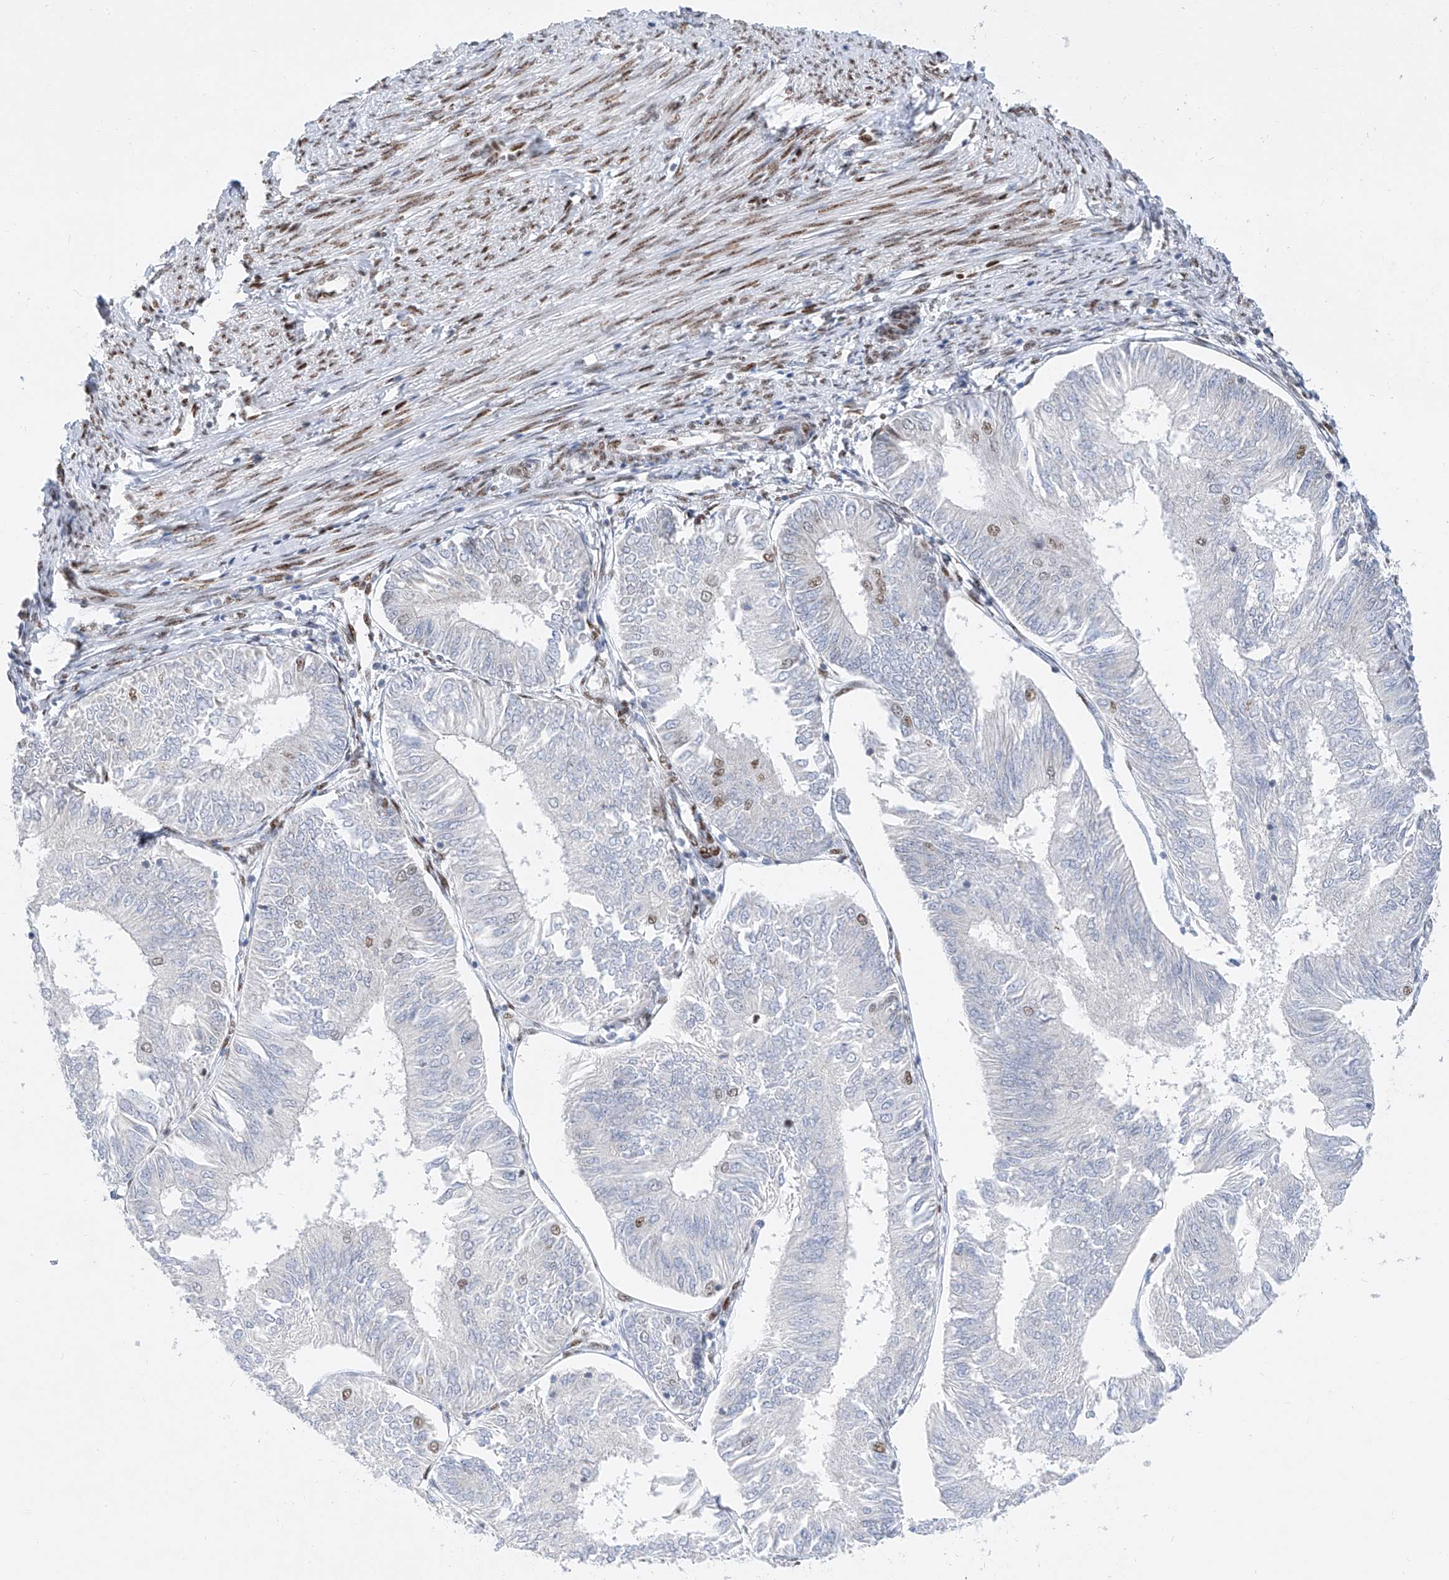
{"staining": {"intensity": "moderate", "quantity": "<25%", "location": "nuclear"}, "tissue": "endometrial cancer", "cell_type": "Tumor cells", "image_type": "cancer", "snomed": [{"axis": "morphology", "description": "Adenocarcinoma, NOS"}, {"axis": "topography", "description": "Endometrium"}], "caption": "Human adenocarcinoma (endometrial) stained for a protein (brown) shows moderate nuclear positive staining in about <25% of tumor cells.", "gene": "TAF4", "patient": {"sex": "female", "age": 58}}